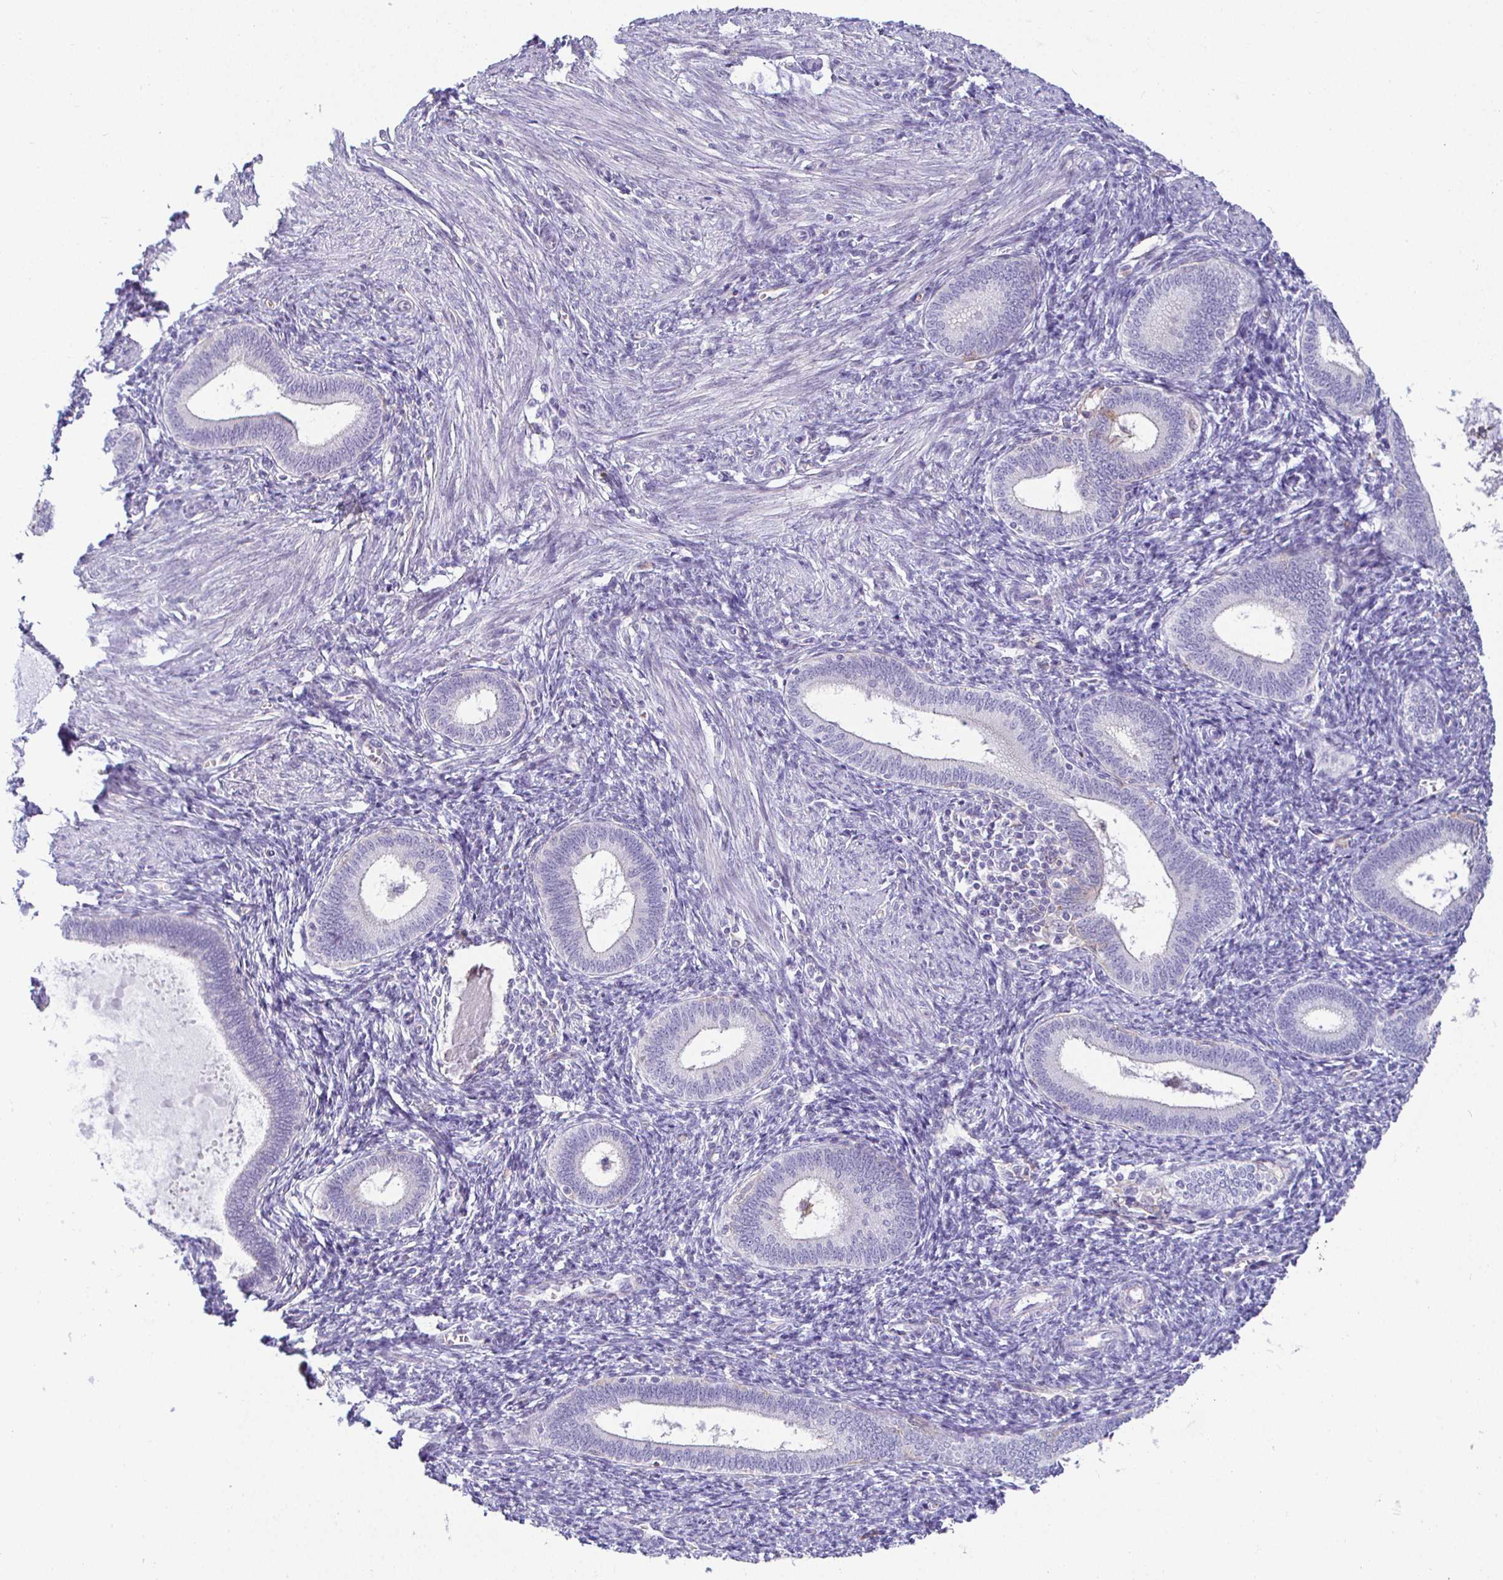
{"staining": {"intensity": "negative", "quantity": "none", "location": "none"}, "tissue": "endometrium", "cell_type": "Cells in endometrial stroma", "image_type": "normal", "snomed": [{"axis": "morphology", "description": "Normal tissue, NOS"}, {"axis": "topography", "description": "Endometrium"}], "caption": "The histopathology image displays no staining of cells in endometrial stroma in benign endometrium.", "gene": "SIRPA", "patient": {"sex": "female", "age": 41}}